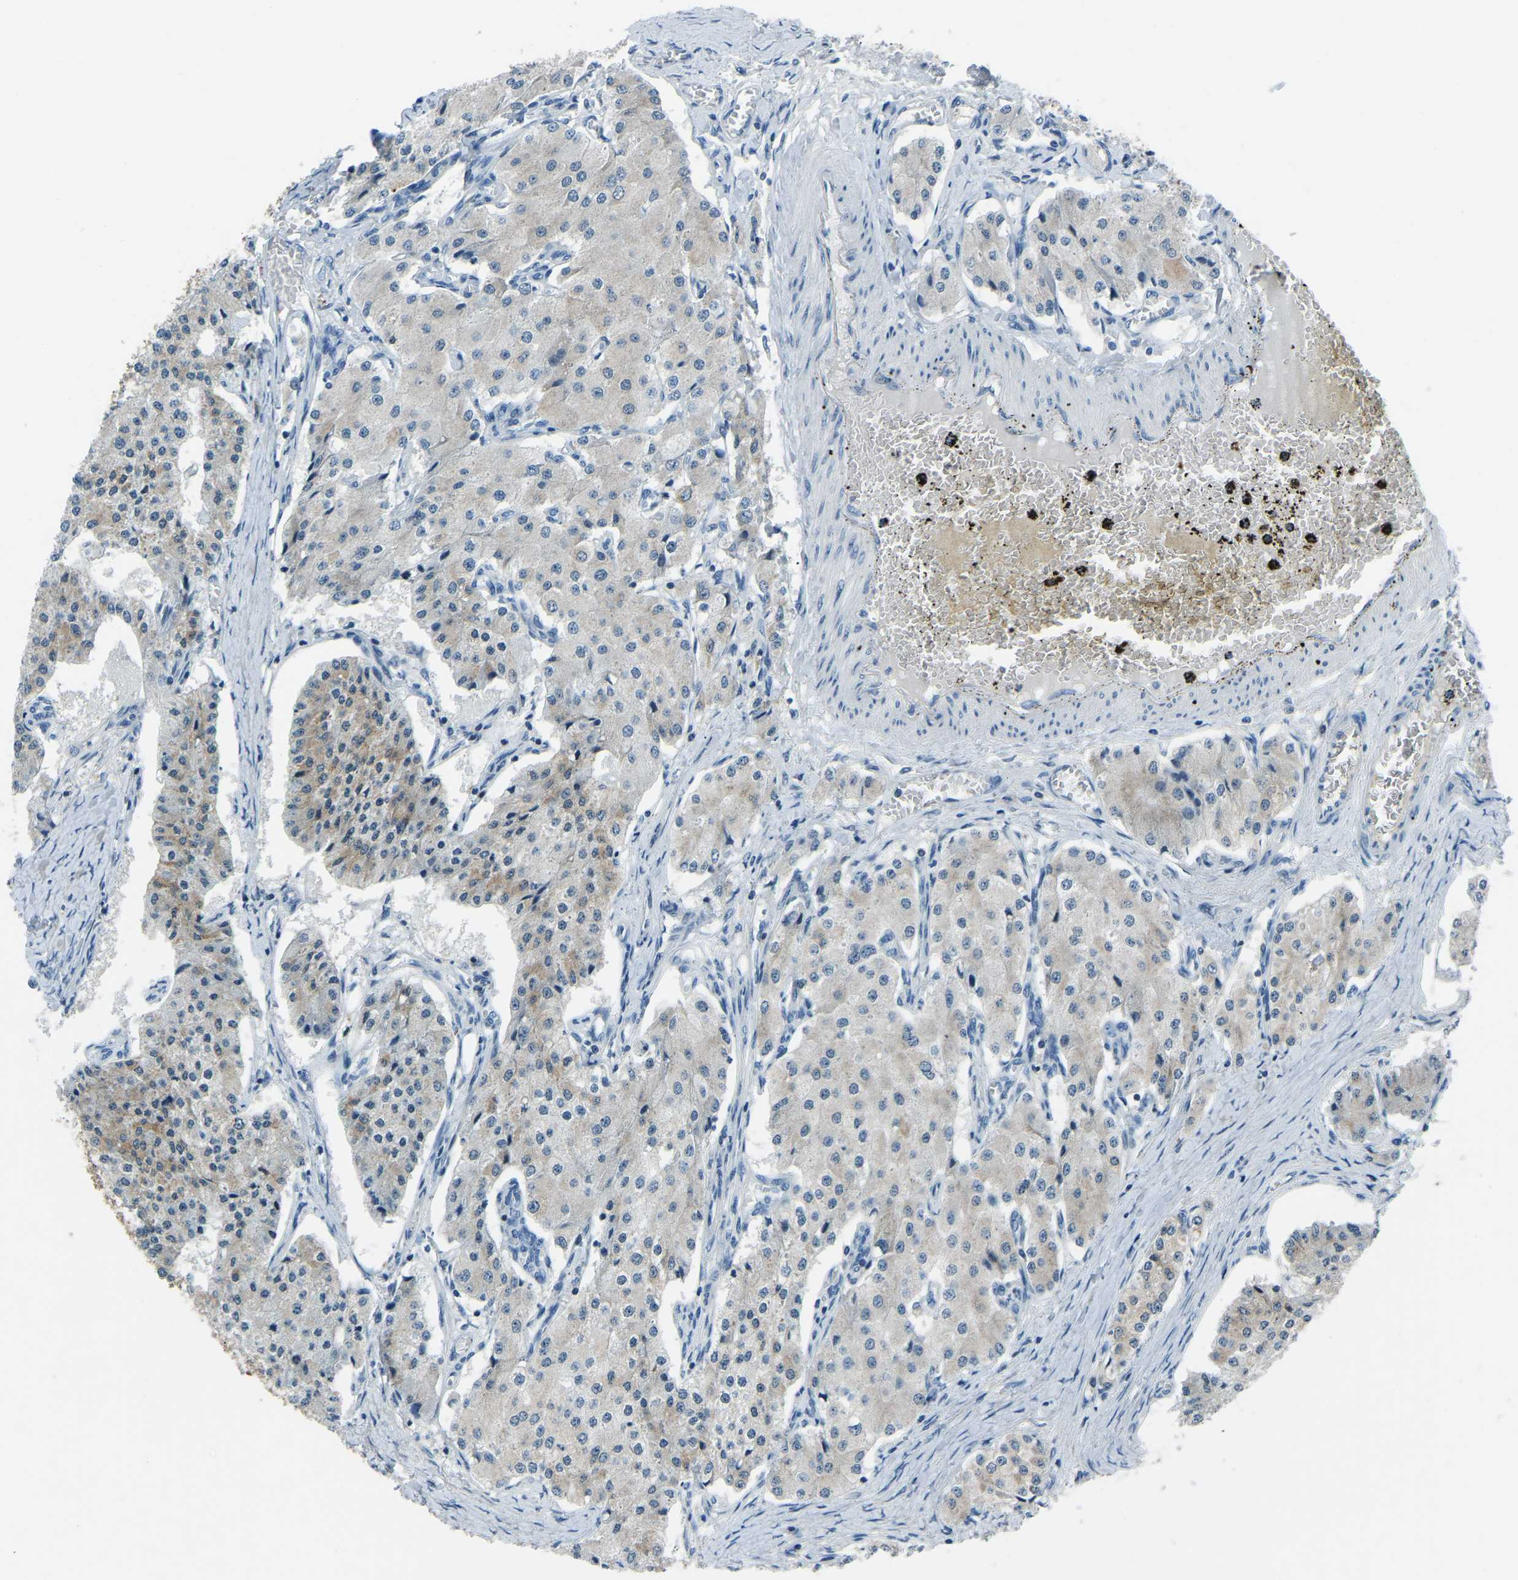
{"staining": {"intensity": "weak", "quantity": "25%-75%", "location": "cytoplasmic/membranous"}, "tissue": "carcinoid", "cell_type": "Tumor cells", "image_type": "cancer", "snomed": [{"axis": "morphology", "description": "Carcinoid, malignant, NOS"}, {"axis": "topography", "description": "Colon"}], "caption": "Human carcinoid stained with a protein marker exhibits weak staining in tumor cells.", "gene": "XIRP1", "patient": {"sex": "female", "age": 52}}